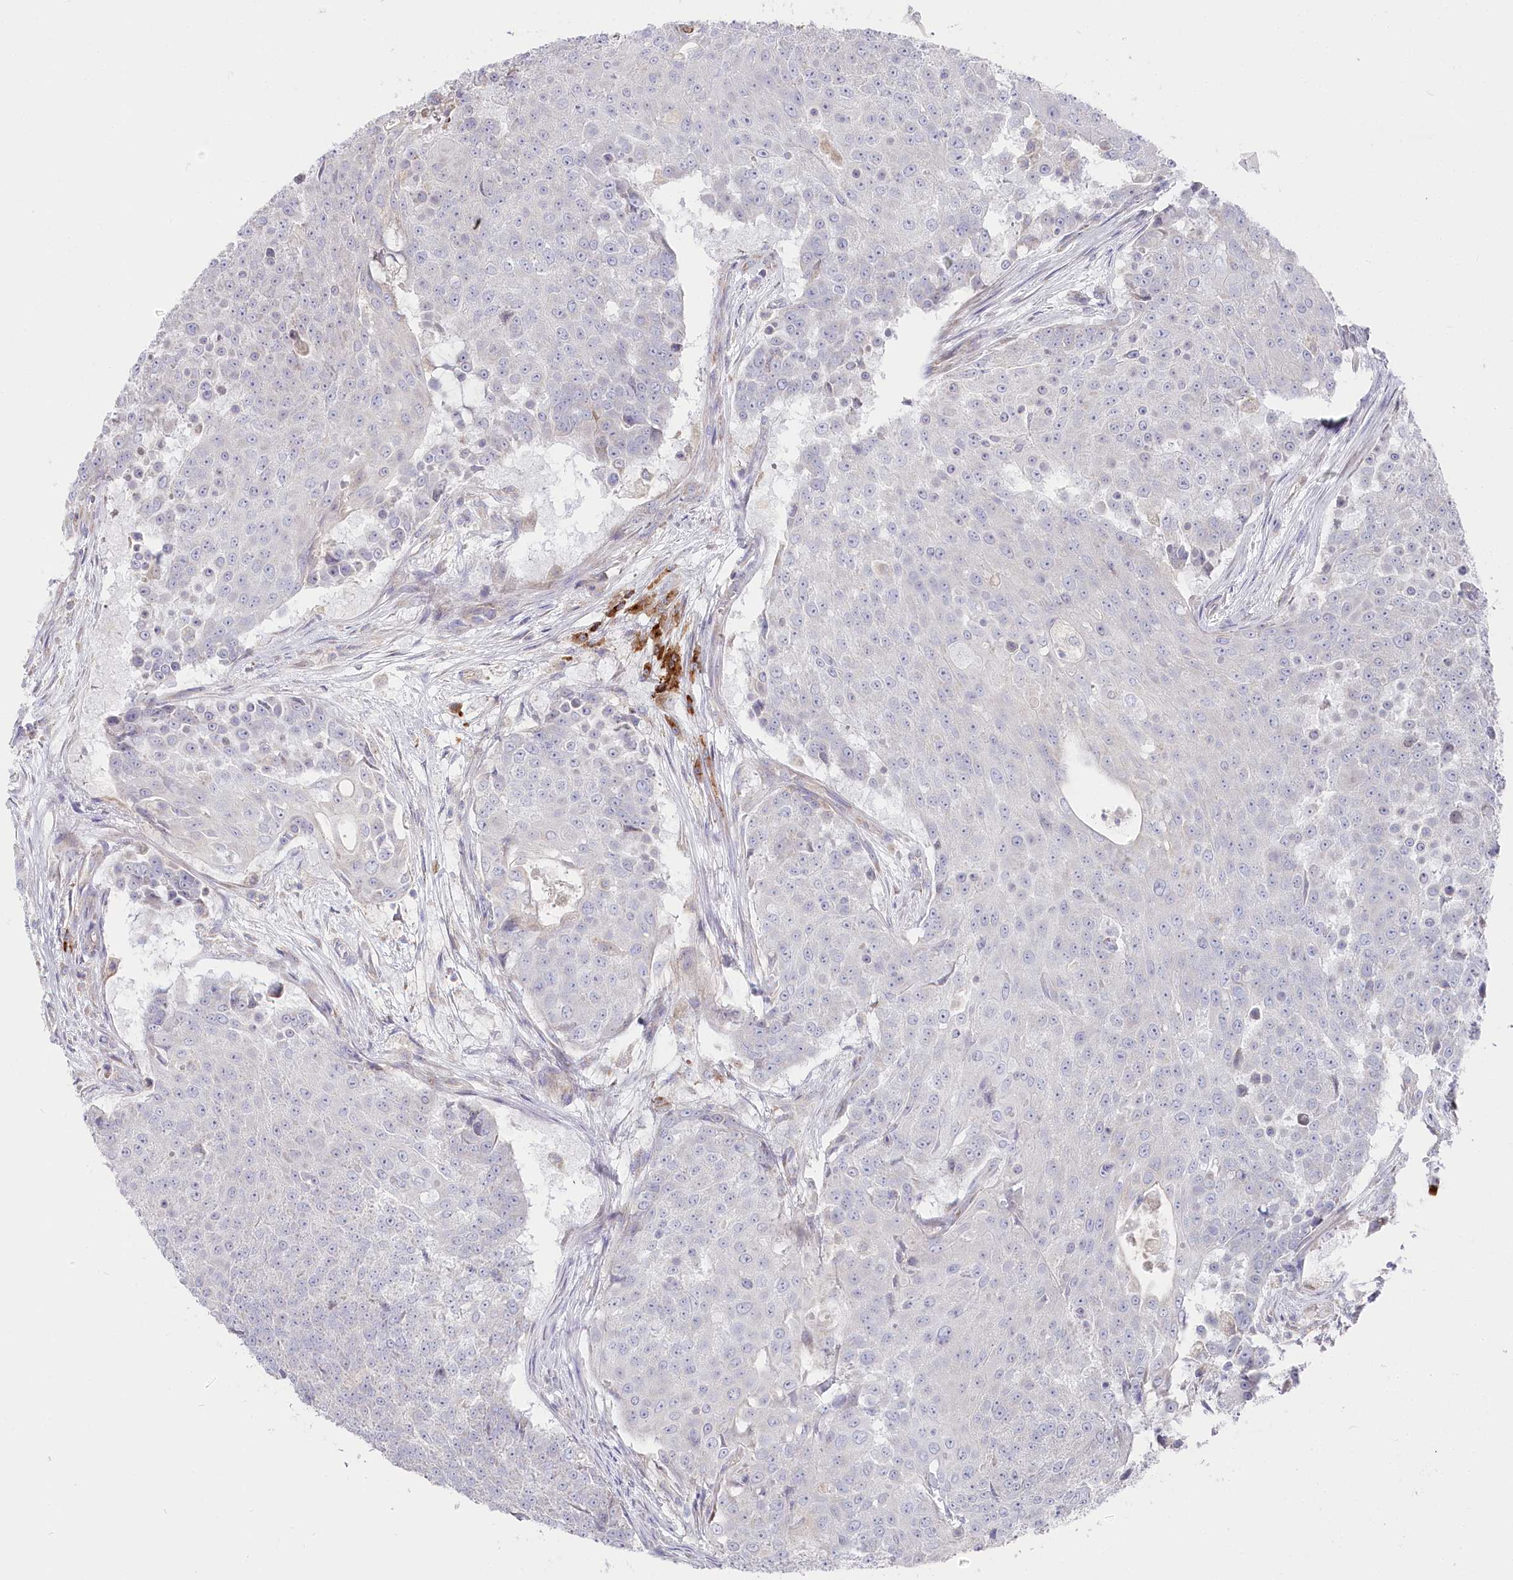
{"staining": {"intensity": "negative", "quantity": "none", "location": "none"}, "tissue": "urothelial cancer", "cell_type": "Tumor cells", "image_type": "cancer", "snomed": [{"axis": "morphology", "description": "Urothelial carcinoma, High grade"}, {"axis": "topography", "description": "Urinary bladder"}], "caption": "Immunohistochemical staining of human high-grade urothelial carcinoma demonstrates no significant staining in tumor cells.", "gene": "POGLUT1", "patient": {"sex": "female", "age": 63}}